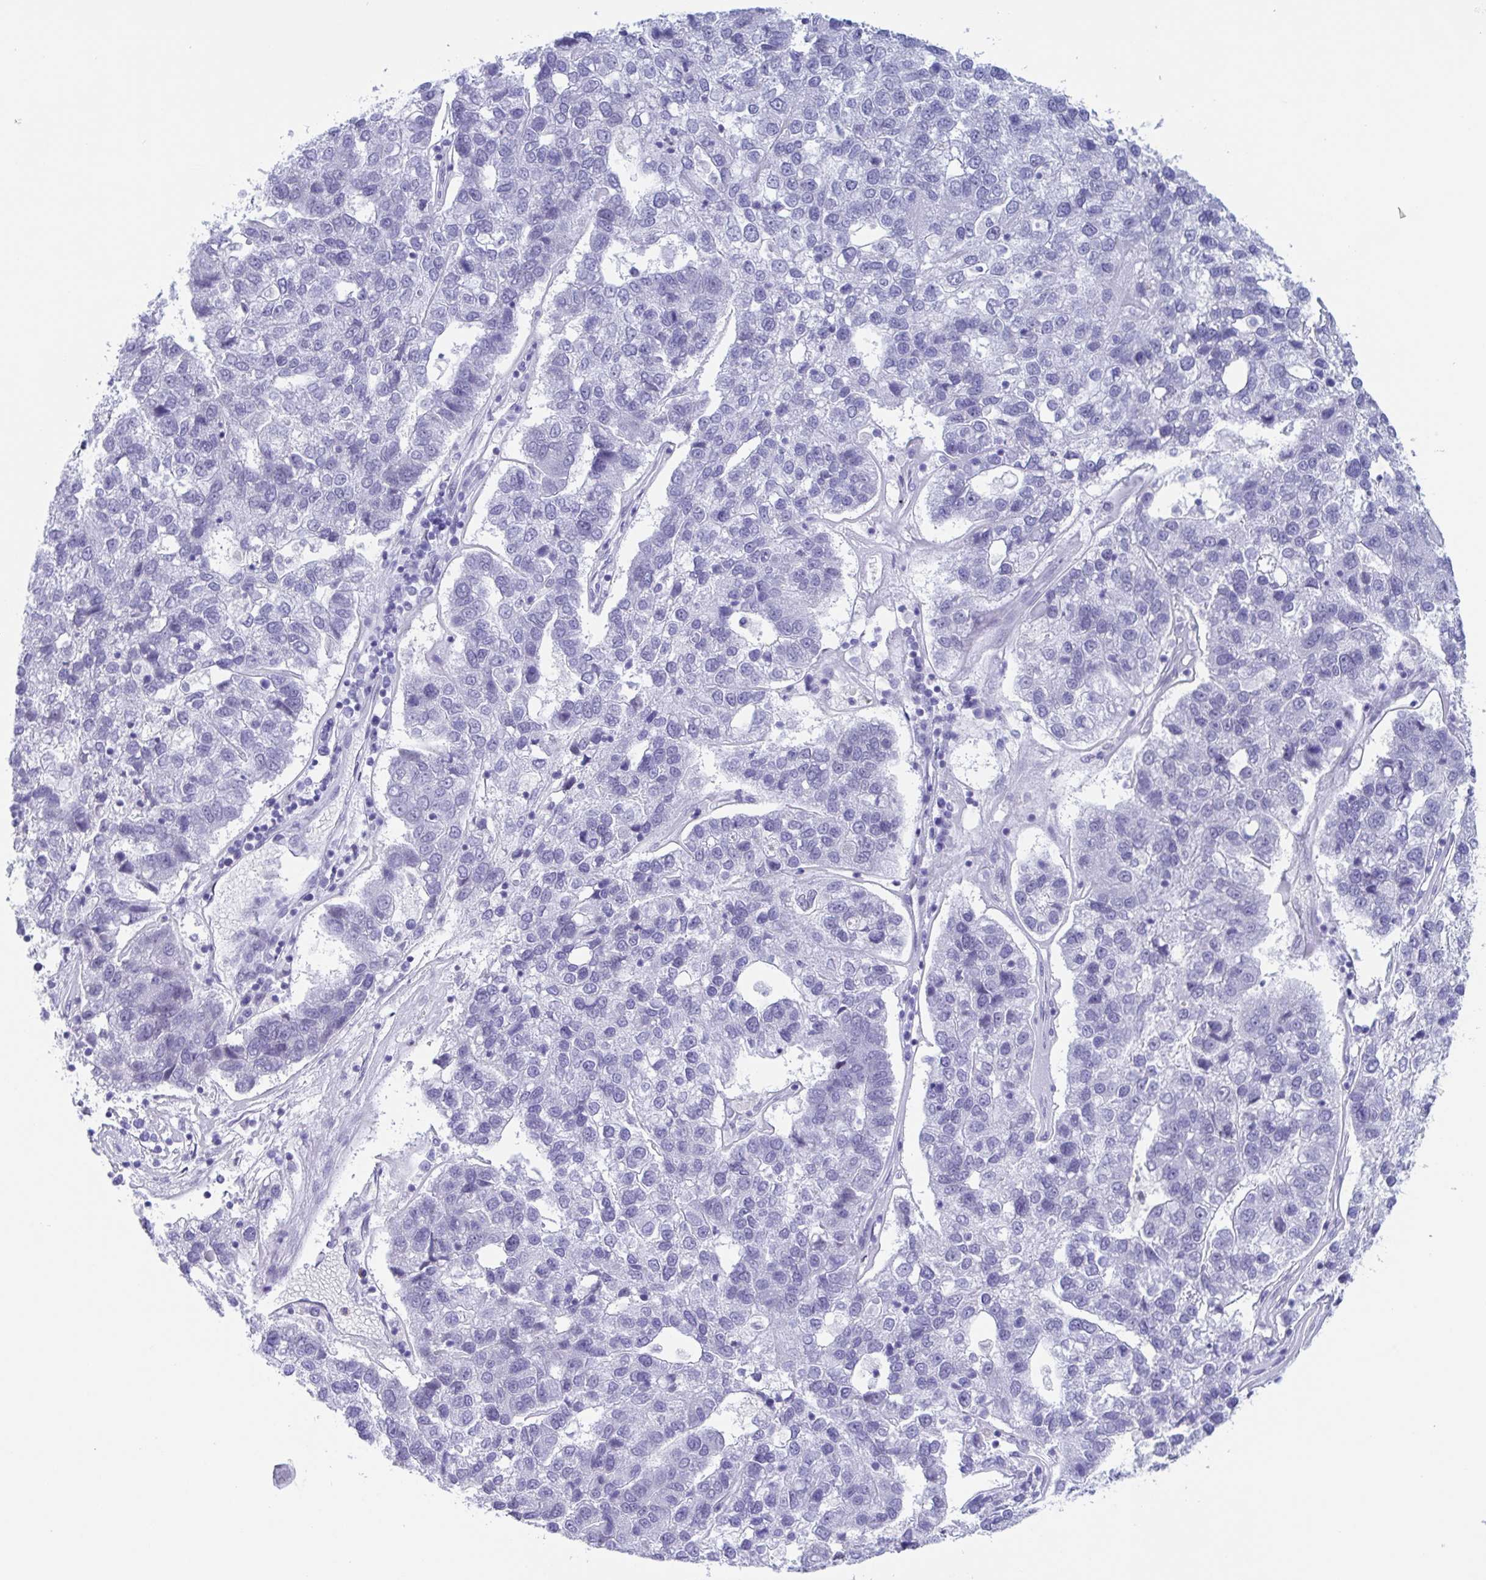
{"staining": {"intensity": "negative", "quantity": "none", "location": "none"}, "tissue": "pancreatic cancer", "cell_type": "Tumor cells", "image_type": "cancer", "snomed": [{"axis": "morphology", "description": "Adenocarcinoma, NOS"}, {"axis": "topography", "description": "Pancreas"}], "caption": "Tumor cells show no significant expression in pancreatic cancer.", "gene": "CDX4", "patient": {"sex": "female", "age": 61}}